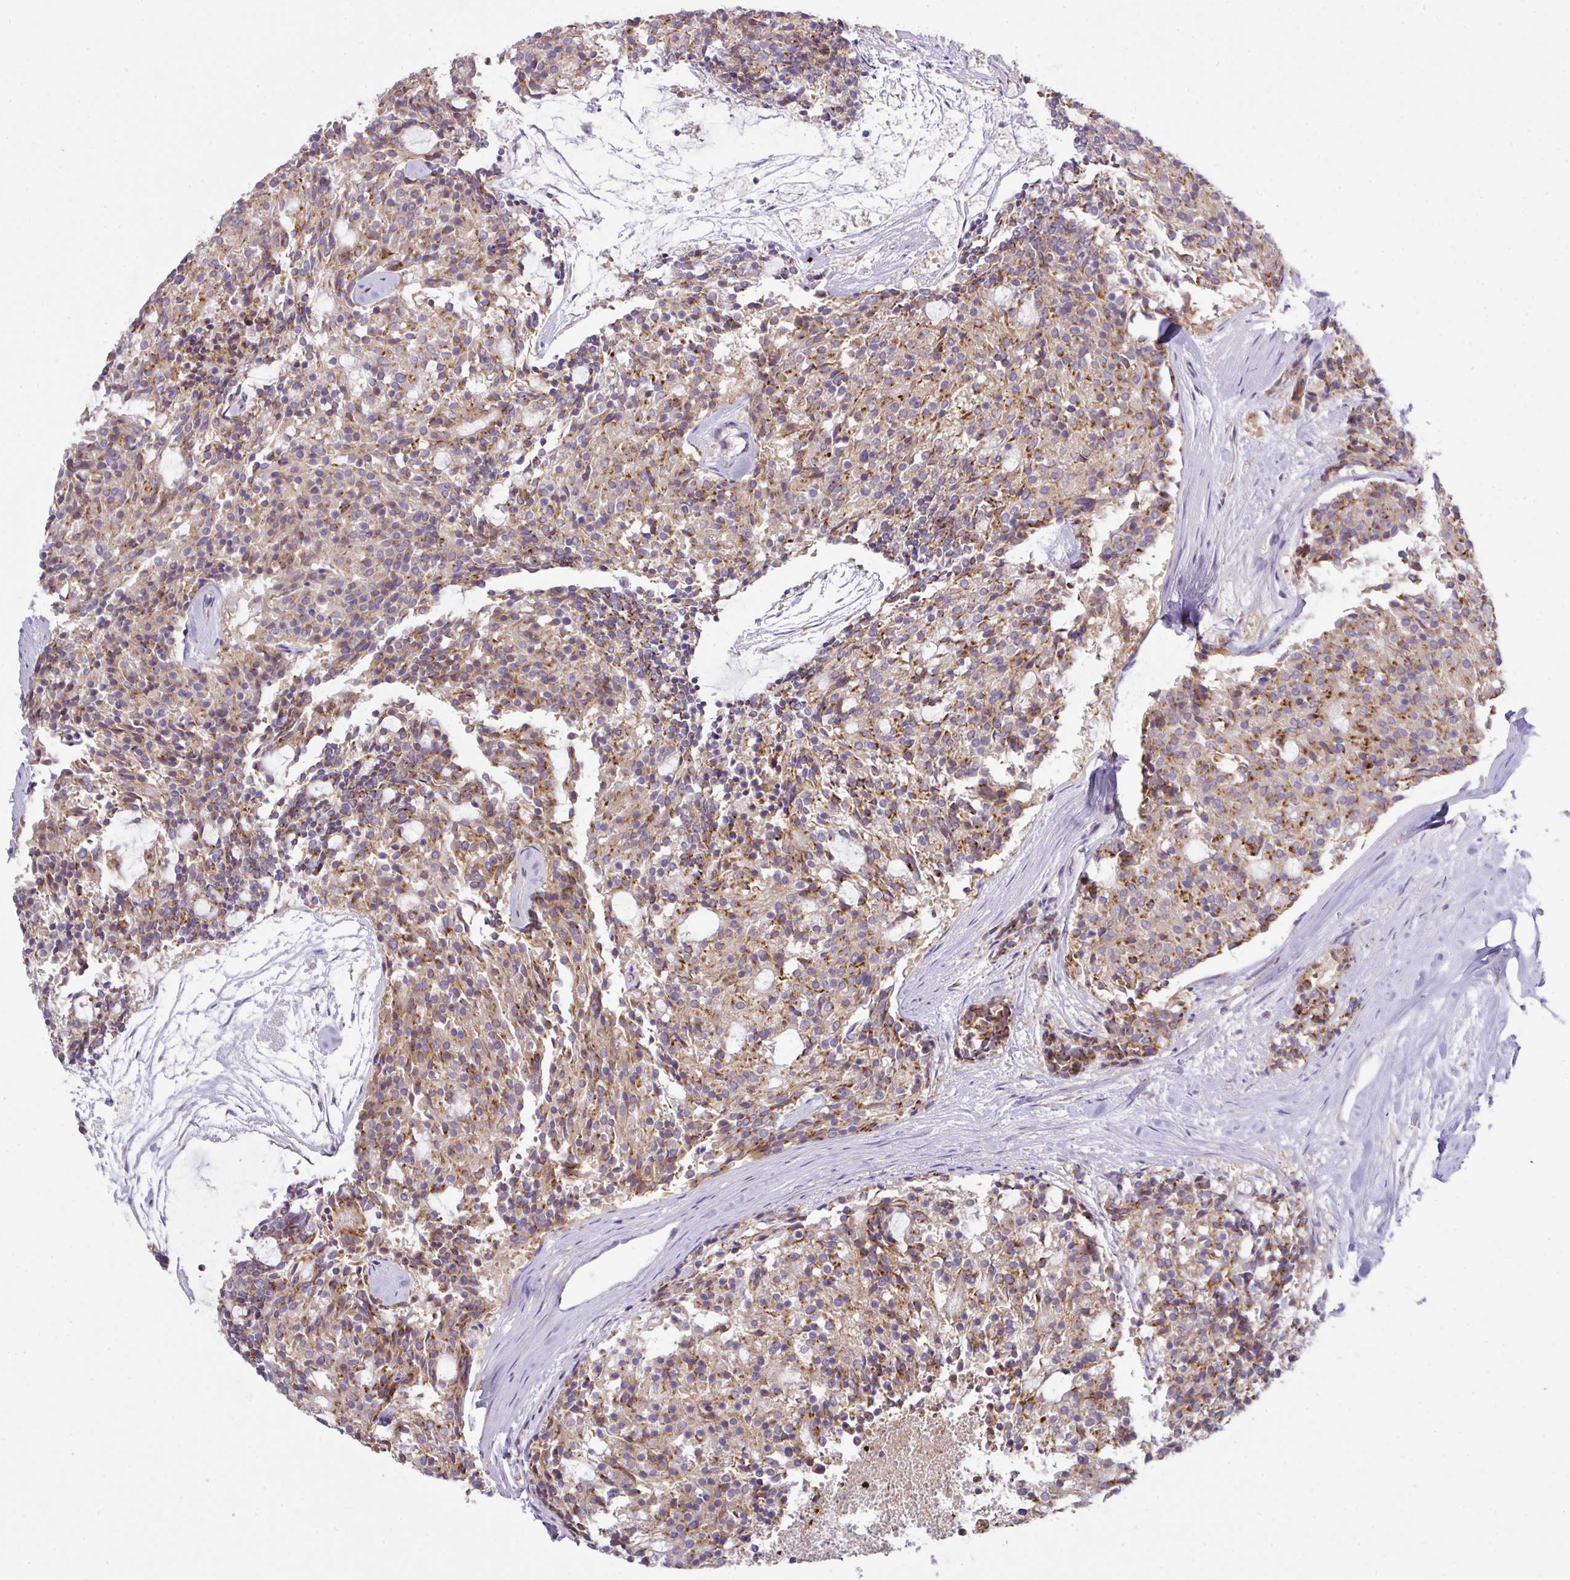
{"staining": {"intensity": "strong", "quantity": "25%-75%", "location": "cytoplasmic/membranous"}, "tissue": "carcinoid", "cell_type": "Tumor cells", "image_type": "cancer", "snomed": [{"axis": "morphology", "description": "Carcinoid, malignant, NOS"}, {"axis": "topography", "description": "Pancreas"}], "caption": "A micrograph of malignant carcinoid stained for a protein reveals strong cytoplasmic/membranous brown staining in tumor cells.", "gene": "VTI1A", "patient": {"sex": "female", "age": 54}}